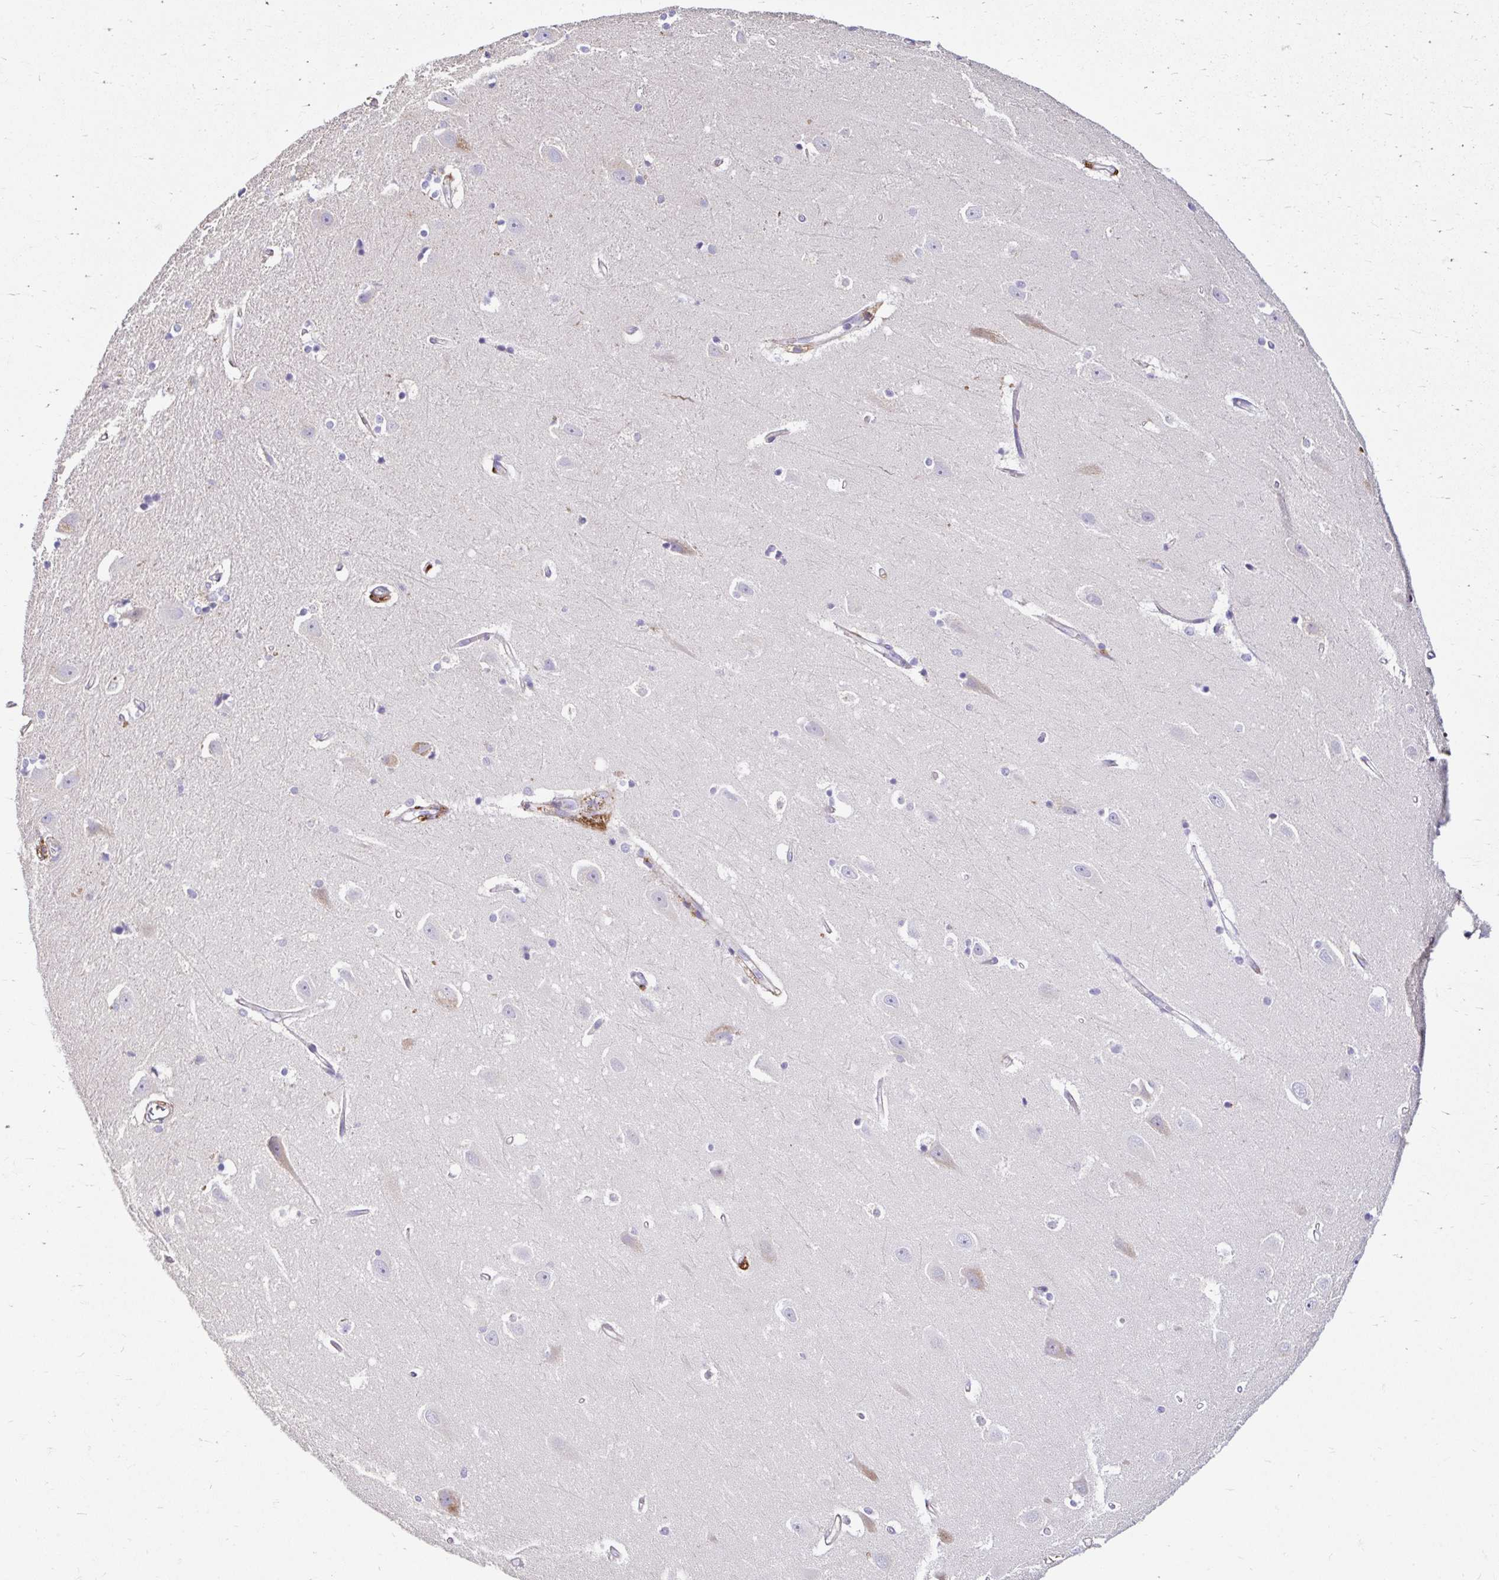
{"staining": {"intensity": "negative", "quantity": "none", "location": "none"}, "tissue": "hippocampus", "cell_type": "Glial cells", "image_type": "normal", "snomed": [{"axis": "morphology", "description": "Normal tissue, NOS"}, {"axis": "topography", "description": "Hippocampus"}], "caption": "Immunohistochemistry (IHC) micrograph of unremarkable hippocampus: human hippocampus stained with DAB reveals no significant protein staining in glial cells. Nuclei are stained in blue.", "gene": "FUCA1", "patient": {"sex": "male", "age": 63}}